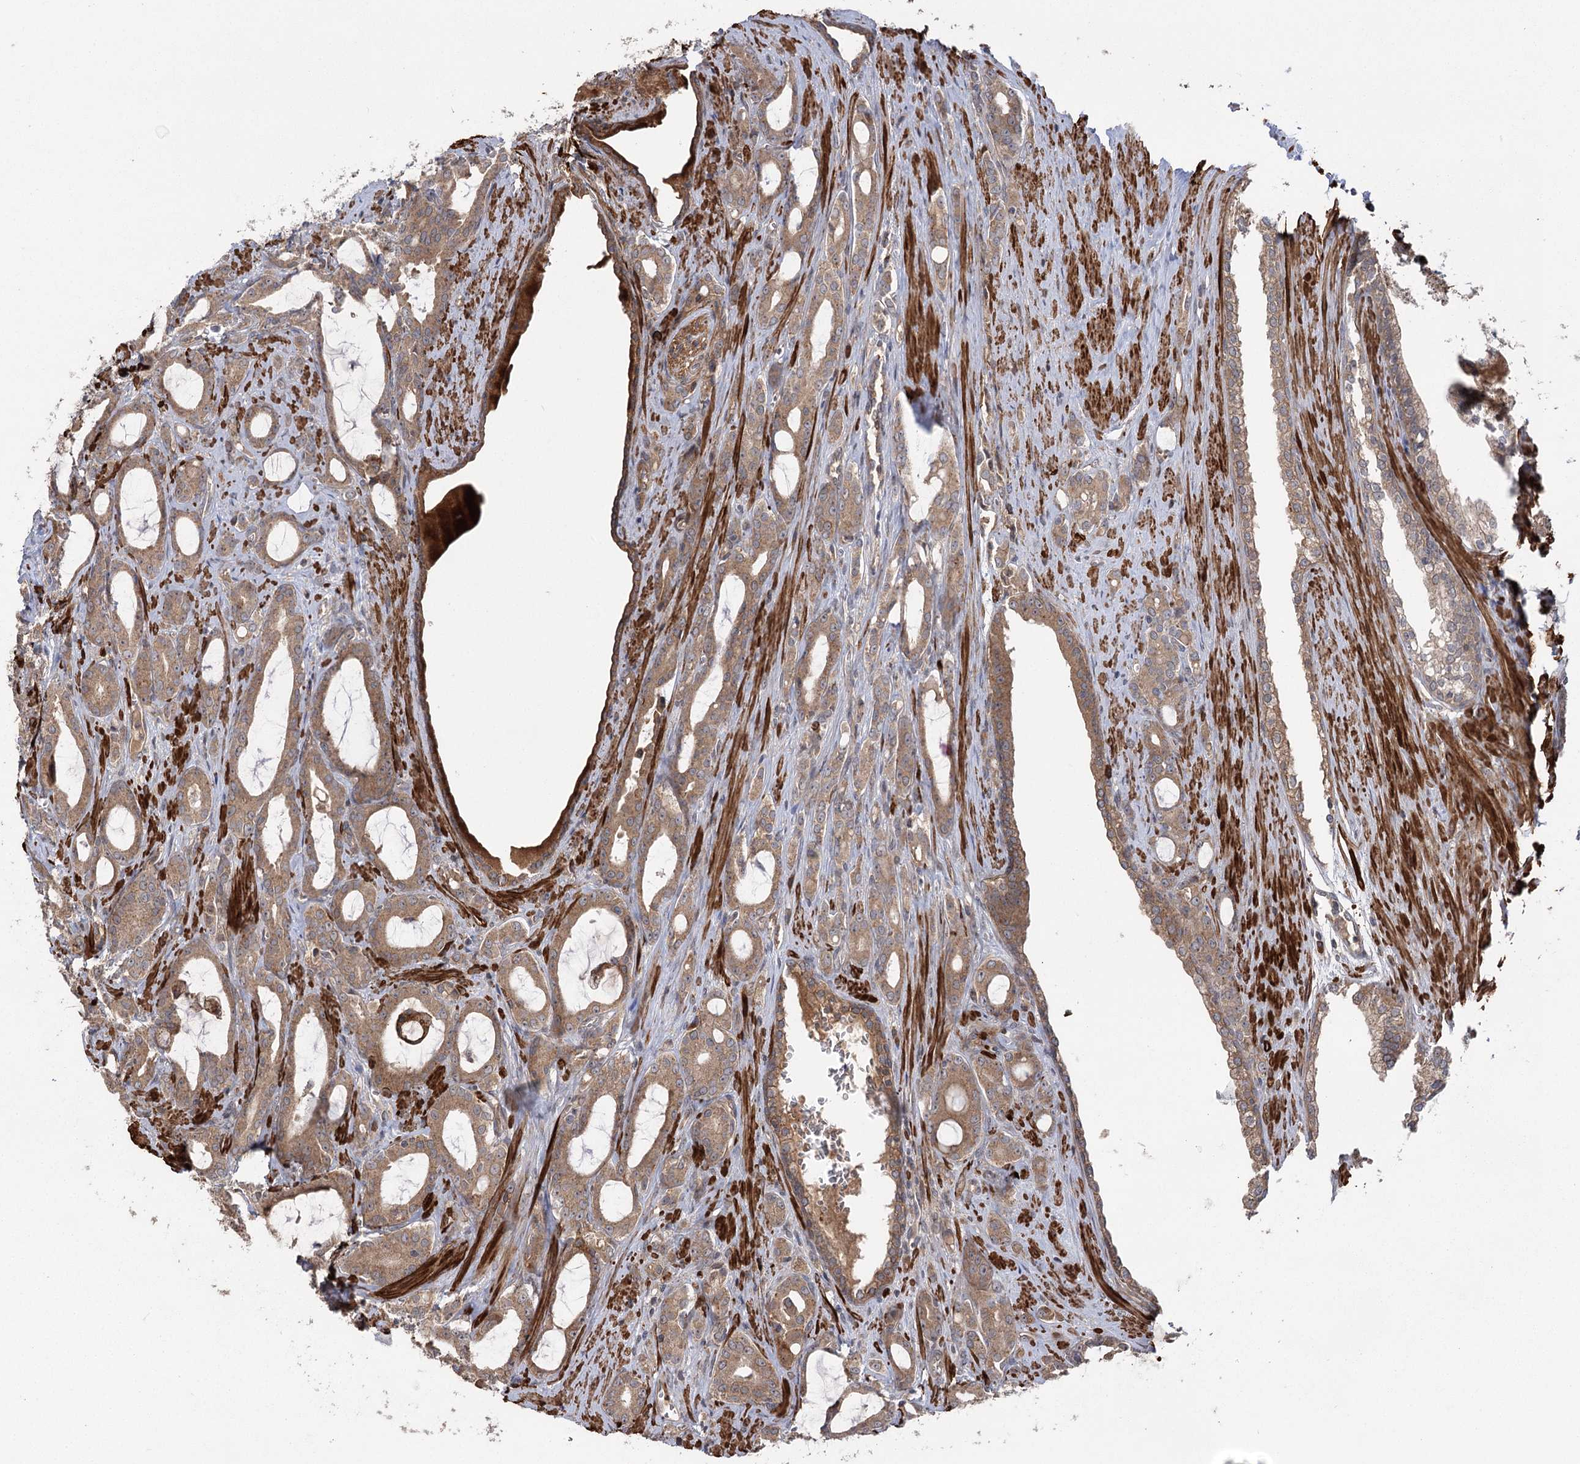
{"staining": {"intensity": "moderate", "quantity": ">75%", "location": "cytoplasmic/membranous"}, "tissue": "prostate cancer", "cell_type": "Tumor cells", "image_type": "cancer", "snomed": [{"axis": "morphology", "description": "Adenocarcinoma, High grade"}, {"axis": "topography", "description": "Prostate"}], "caption": "Prostate cancer (adenocarcinoma (high-grade)) tissue displays moderate cytoplasmic/membranous expression in about >75% of tumor cells, visualized by immunohistochemistry.", "gene": "KCNN2", "patient": {"sex": "male", "age": 72}}